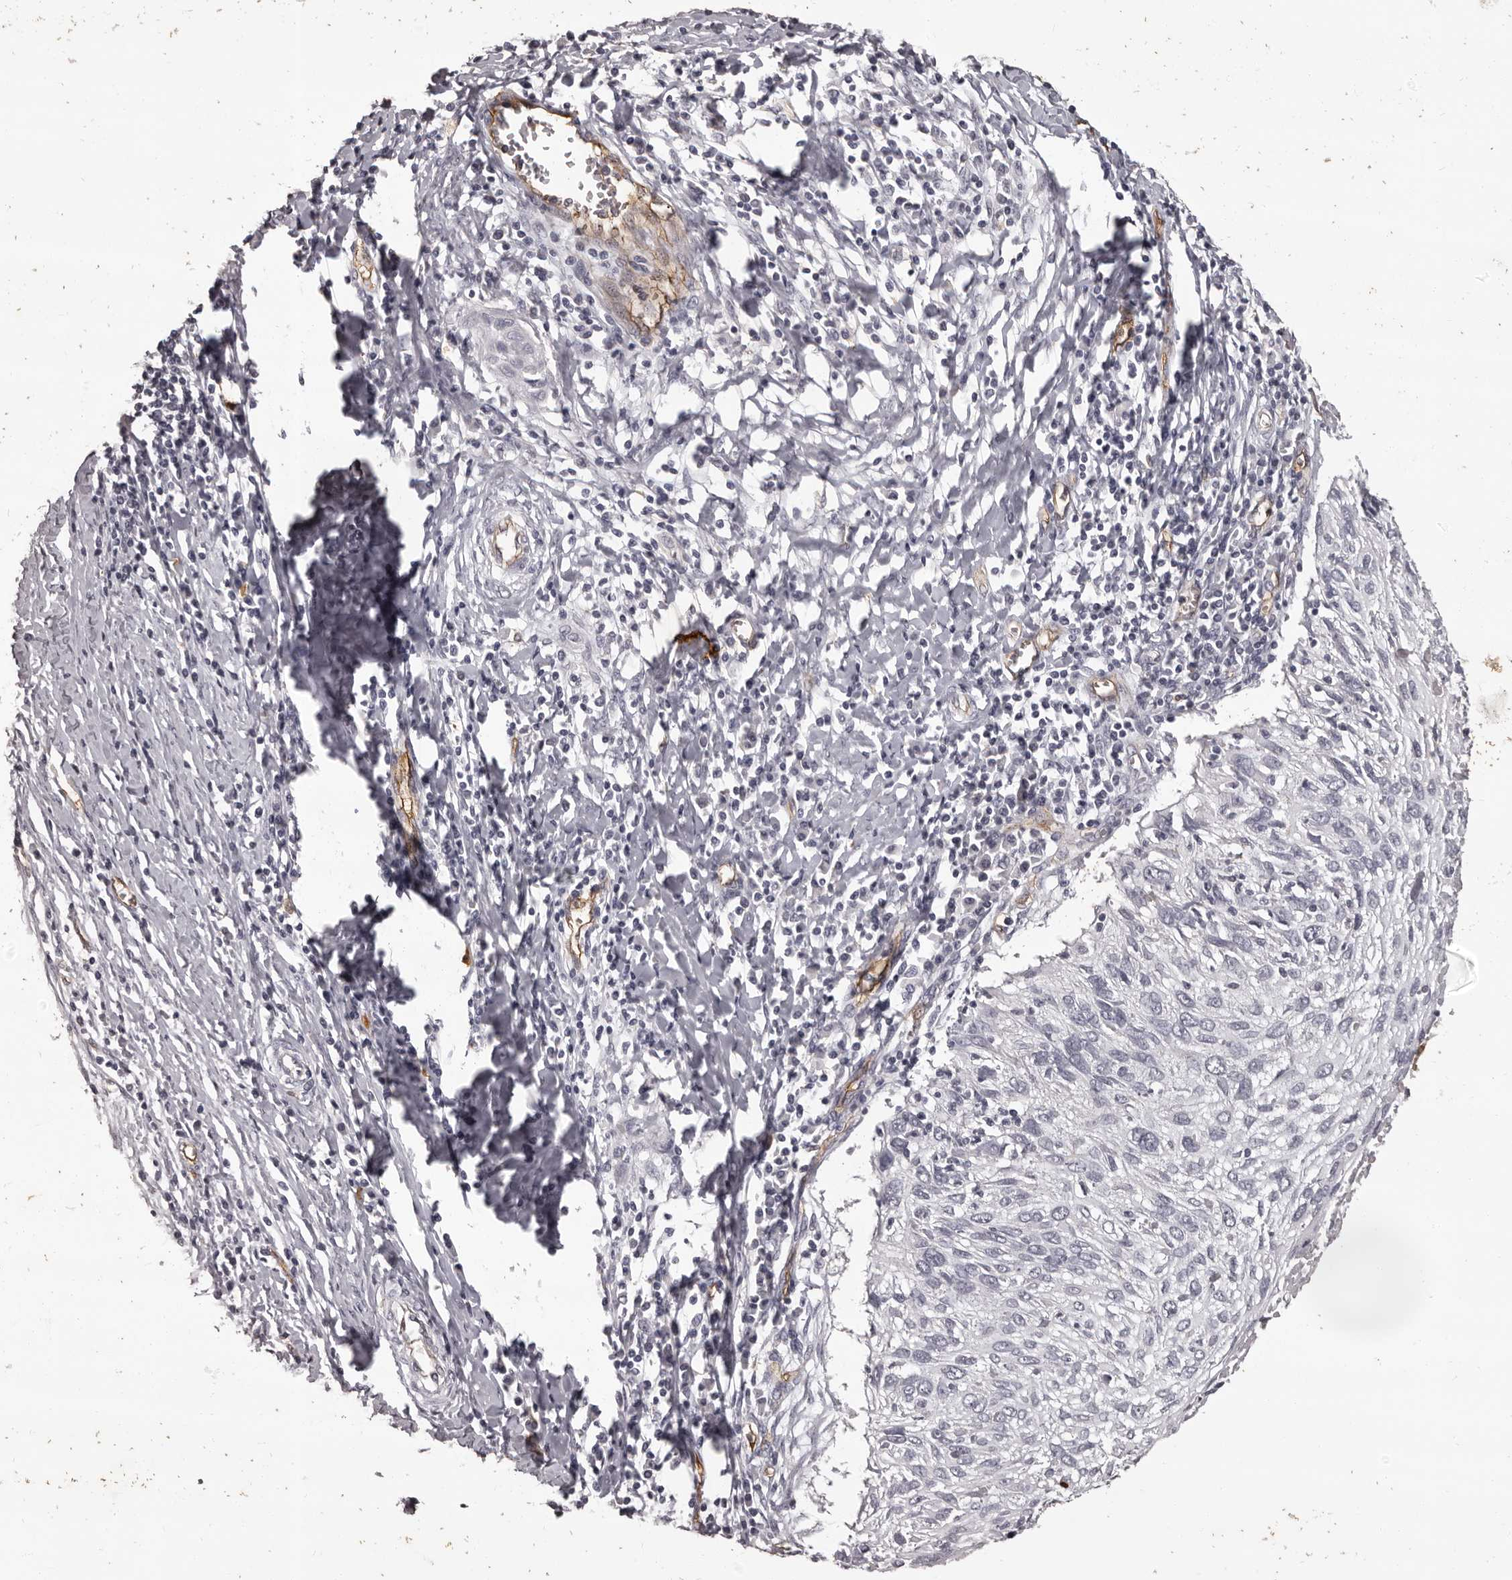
{"staining": {"intensity": "negative", "quantity": "none", "location": "none"}, "tissue": "cervical cancer", "cell_type": "Tumor cells", "image_type": "cancer", "snomed": [{"axis": "morphology", "description": "Squamous cell carcinoma, NOS"}, {"axis": "topography", "description": "Cervix"}], "caption": "Tumor cells show no significant expression in cervical cancer (squamous cell carcinoma).", "gene": "GPR78", "patient": {"sex": "female", "age": 51}}